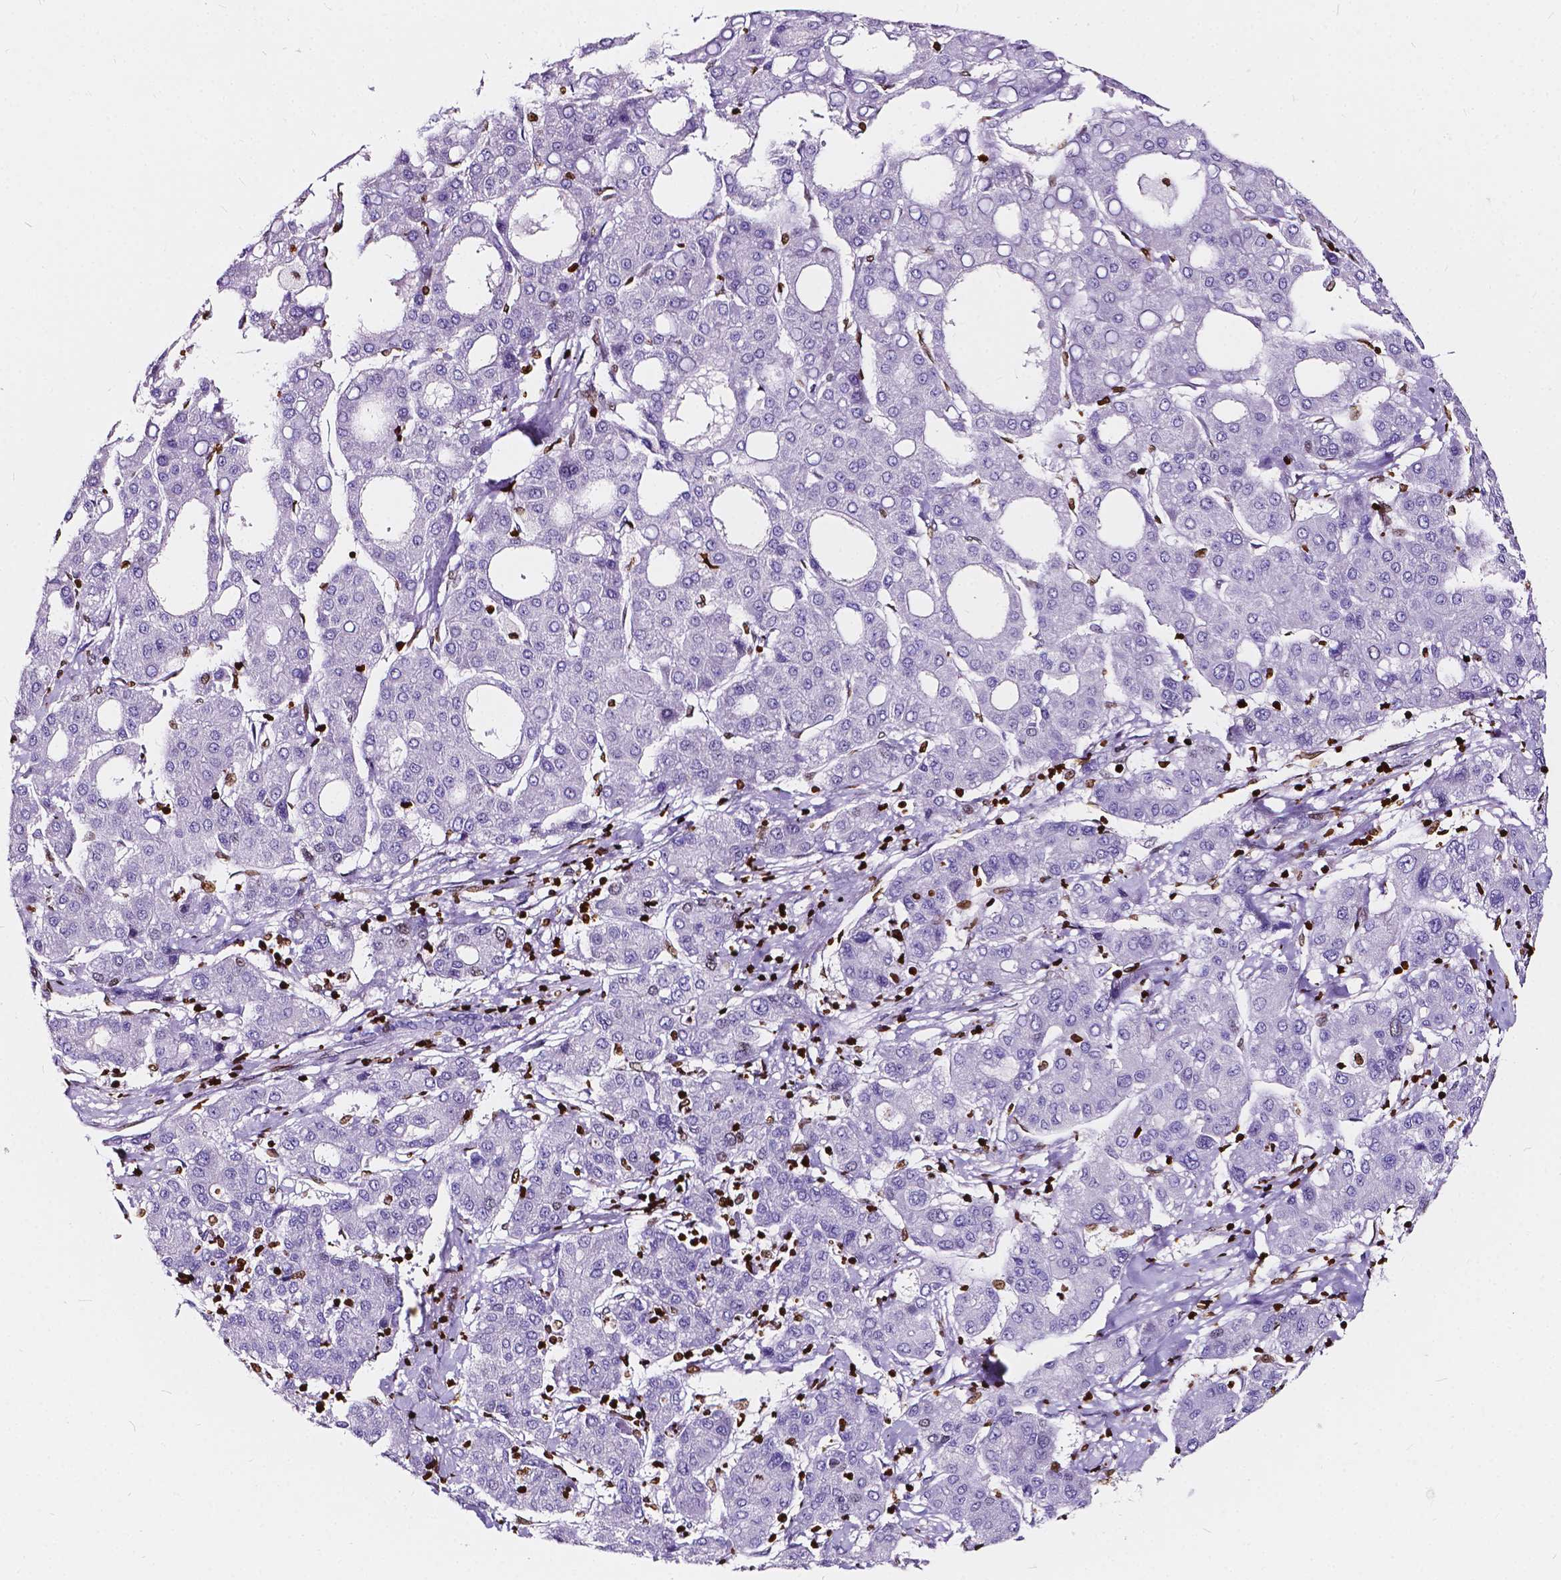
{"staining": {"intensity": "negative", "quantity": "none", "location": "none"}, "tissue": "liver cancer", "cell_type": "Tumor cells", "image_type": "cancer", "snomed": [{"axis": "morphology", "description": "Carcinoma, Hepatocellular, NOS"}, {"axis": "topography", "description": "Liver"}], "caption": "Immunohistochemistry (IHC) of liver hepatocellular carcinoma exhibits no expression in tumor cells. (DAB (3,3'-diaminobenzidine) immunohistochemistry, high magnification).", "gene": "CBY3", "patient": {"sex": "male", "age": 65}}